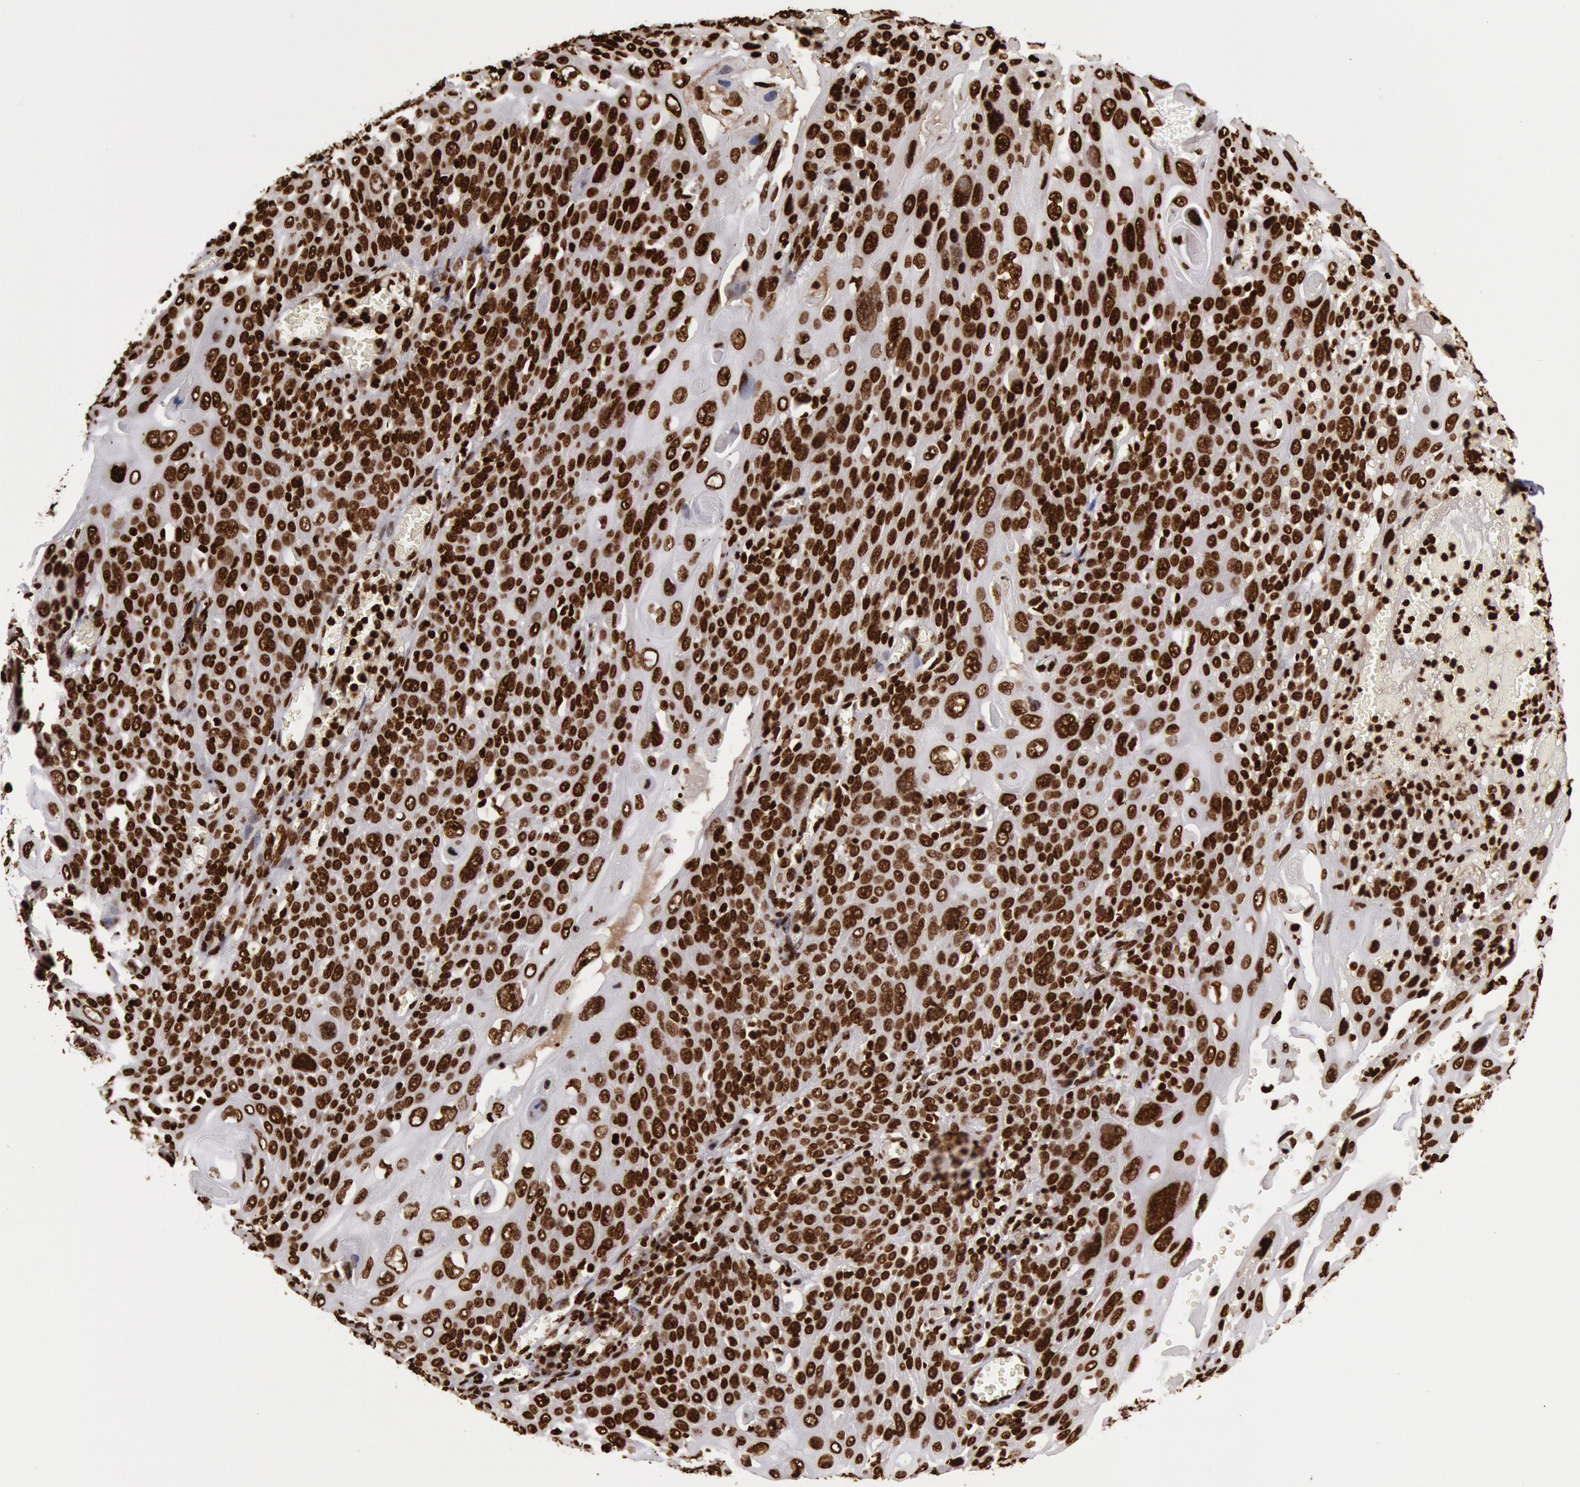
{"staining": {"intensity": "strong", "quantity": ">75%", "location": "nuclear"}, "tissue": "cervical cancer", "cell_type": "Tumor cells", "image_type": "cancer", "snomed": [{"axis": "morphology", "description": "Squamous cell carcinoma, NOS"}, {"axis": "topography", "description": "Cervix"}], "caption": "A photomicrograph of human cervical squamous cell carcinoma stained for a protein shows strong nuclear brown staining in tumor cells.", "gene": "H3-4", "patient": {"sex": "female", "age": 54}}